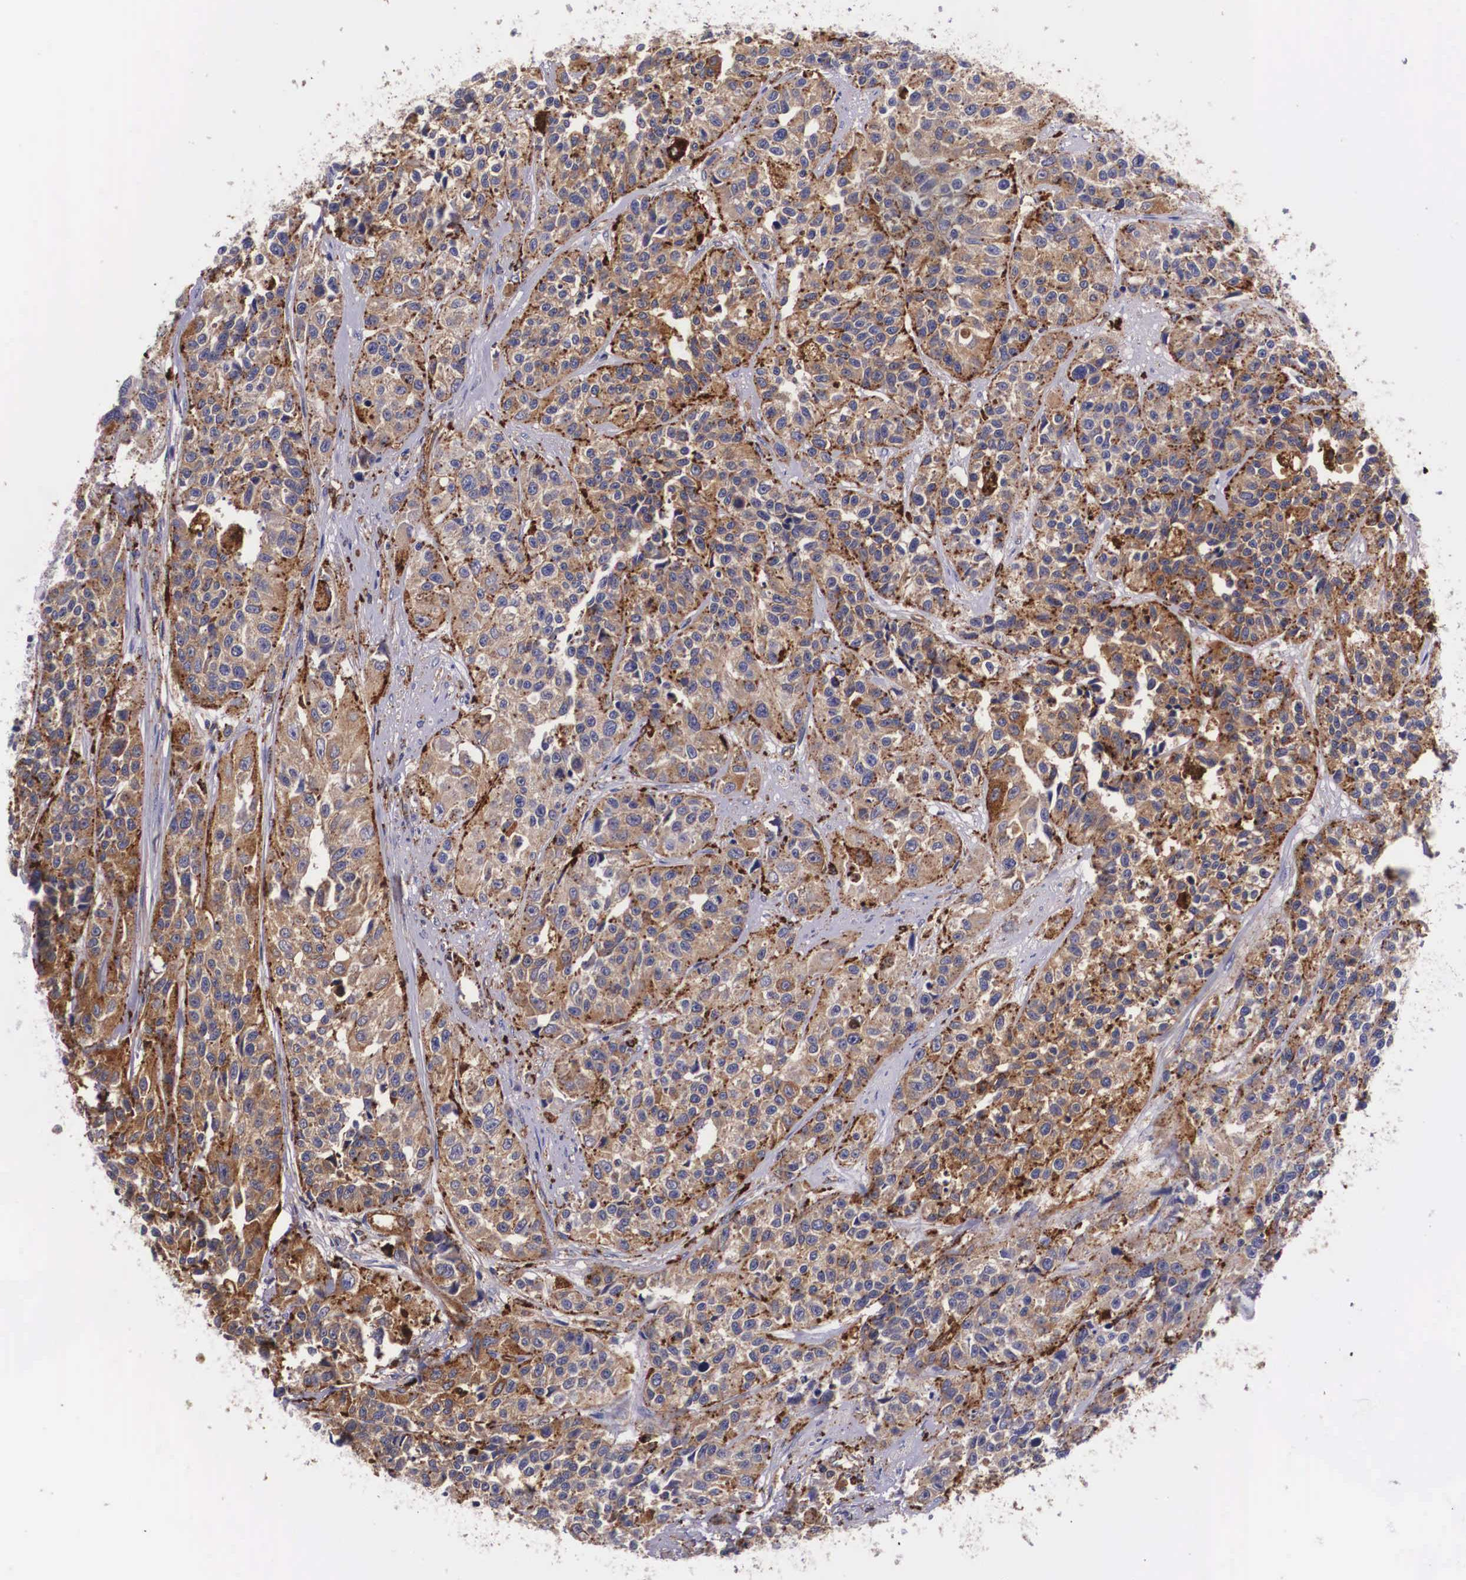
{"staining": {"intensity": "moderate", "quantity": ">75%", "location": "cytoplasmic/membranous"}, "tissue": "urothelial cancer", "cell_type": "Tumor cells", "image_type": "cancer", "snomed": [{"axis": "morphology", "description": "Urothelial carcinoma, High grade"}, {"axis": "topography", "description": "Urinary bladder"}], "caption": "A brown stain labels moderate cytoplasmic/membranous positivity of a protein in human urothelial cancer tumor cells. (DAB (3,3'-diaminobenzidine) IHC, brown staining for protein, blue staining for nuclei).", "gene": "NAGA", "patient": {"sex": "female", "age": 81}}